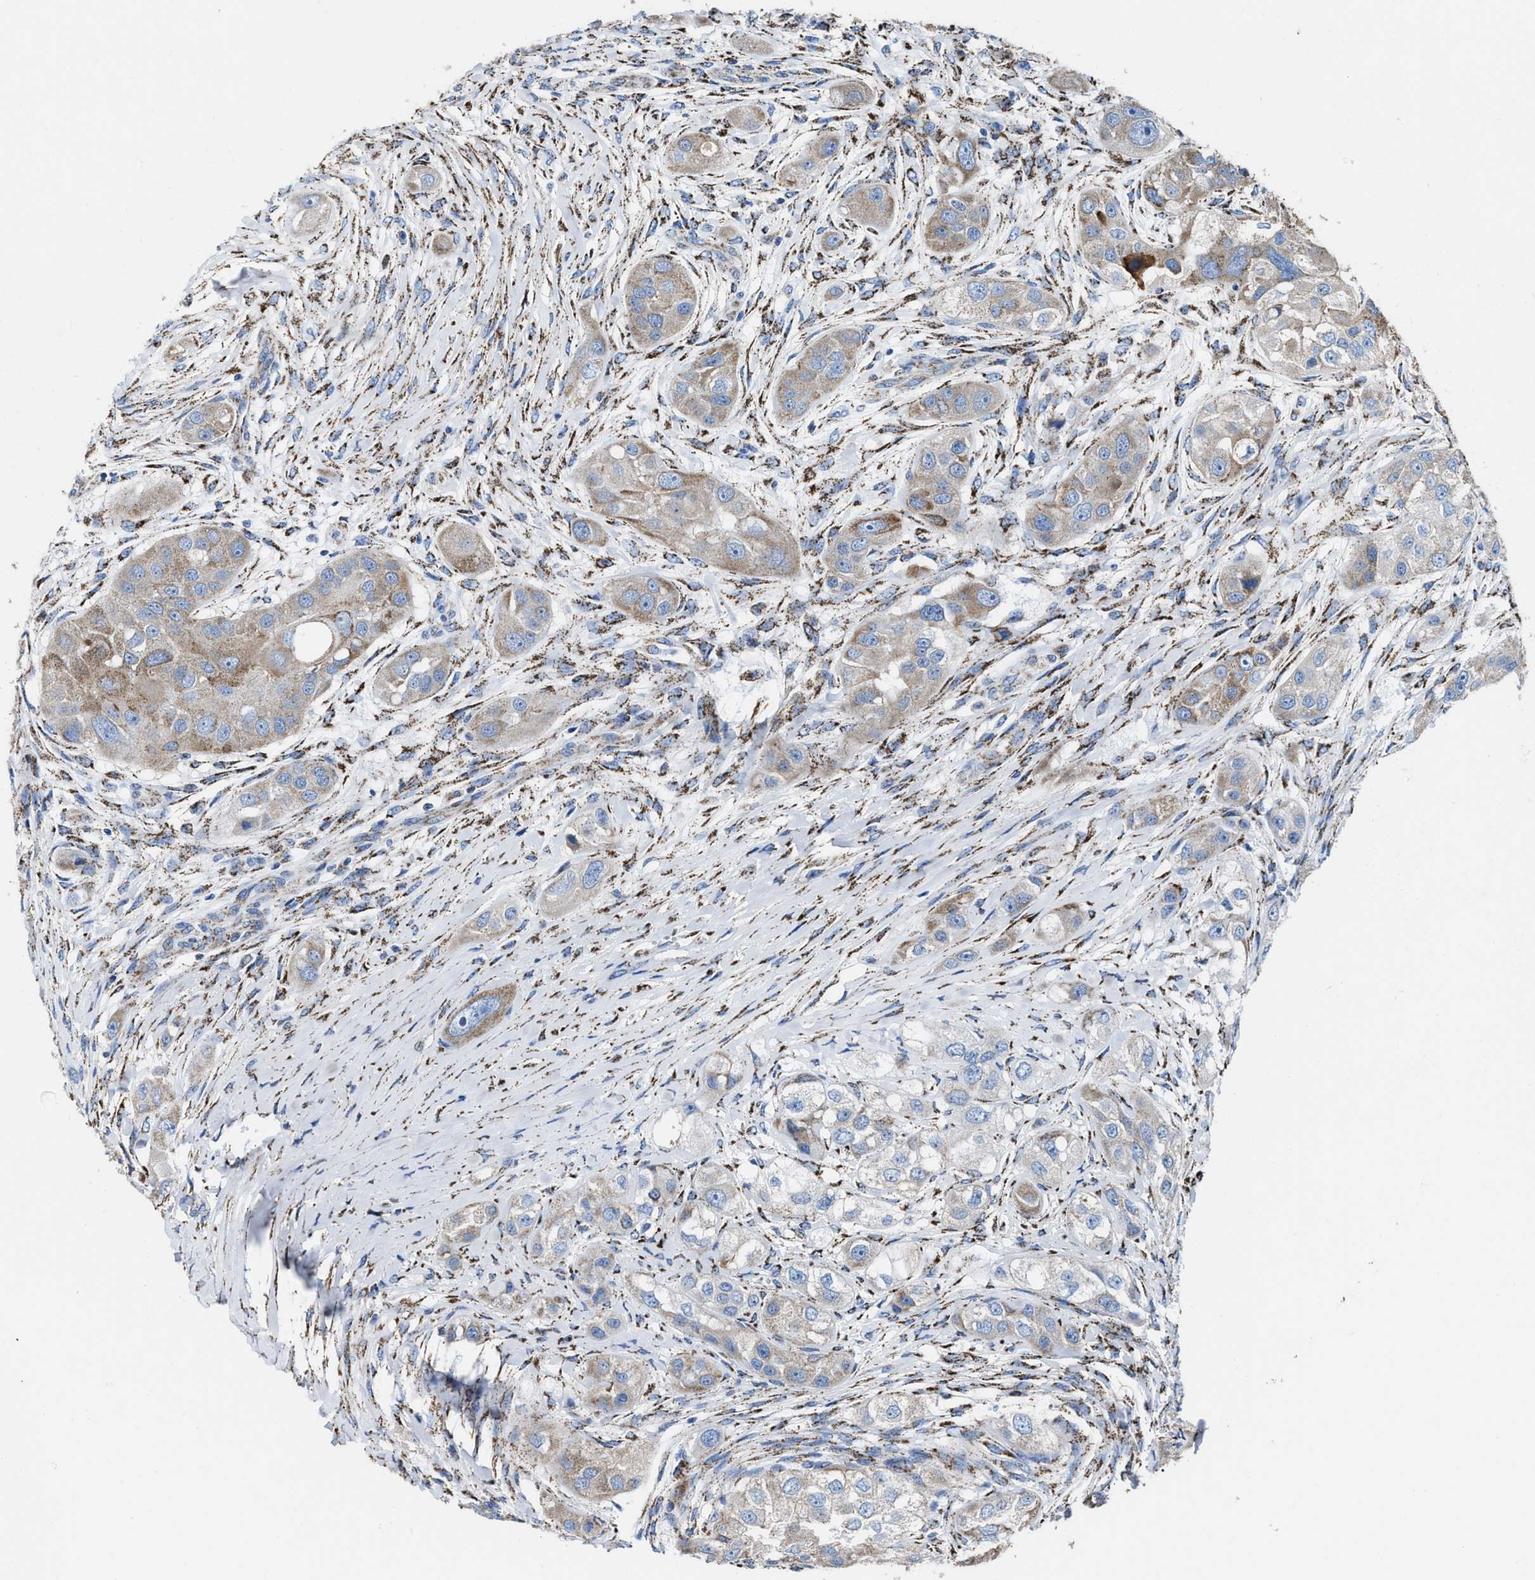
{"staining": {"intensity": "weak", "quantity": "25%-75%", "location": "cytoplasmic/membranous"}, "tissue": "head and neck cancer", "cell_type": "Tumor cells", "image_type": "cancer", "snomed": [{"axis": "morphology", "description": "Normal tissue, NOS"}, {"axis": "morphology", "description": "Squamous cell carcinoma, NOS"}, {"axis": "topography", "description": "Skeletal muscle"}, {"axis": "topography", "description": "Head-Neck"}], "caption": "Immunohistochemistry histopathology image of head and neck cancer (squamous cell carcinoma) stained for a protein (brown), which exhibits low levels of weak cytoplasmic/membranous expression in approximately 25%-75% of tumor cells.", "gene": "ALDH1B1", "patient": {"sex": "male", "age": 51}}